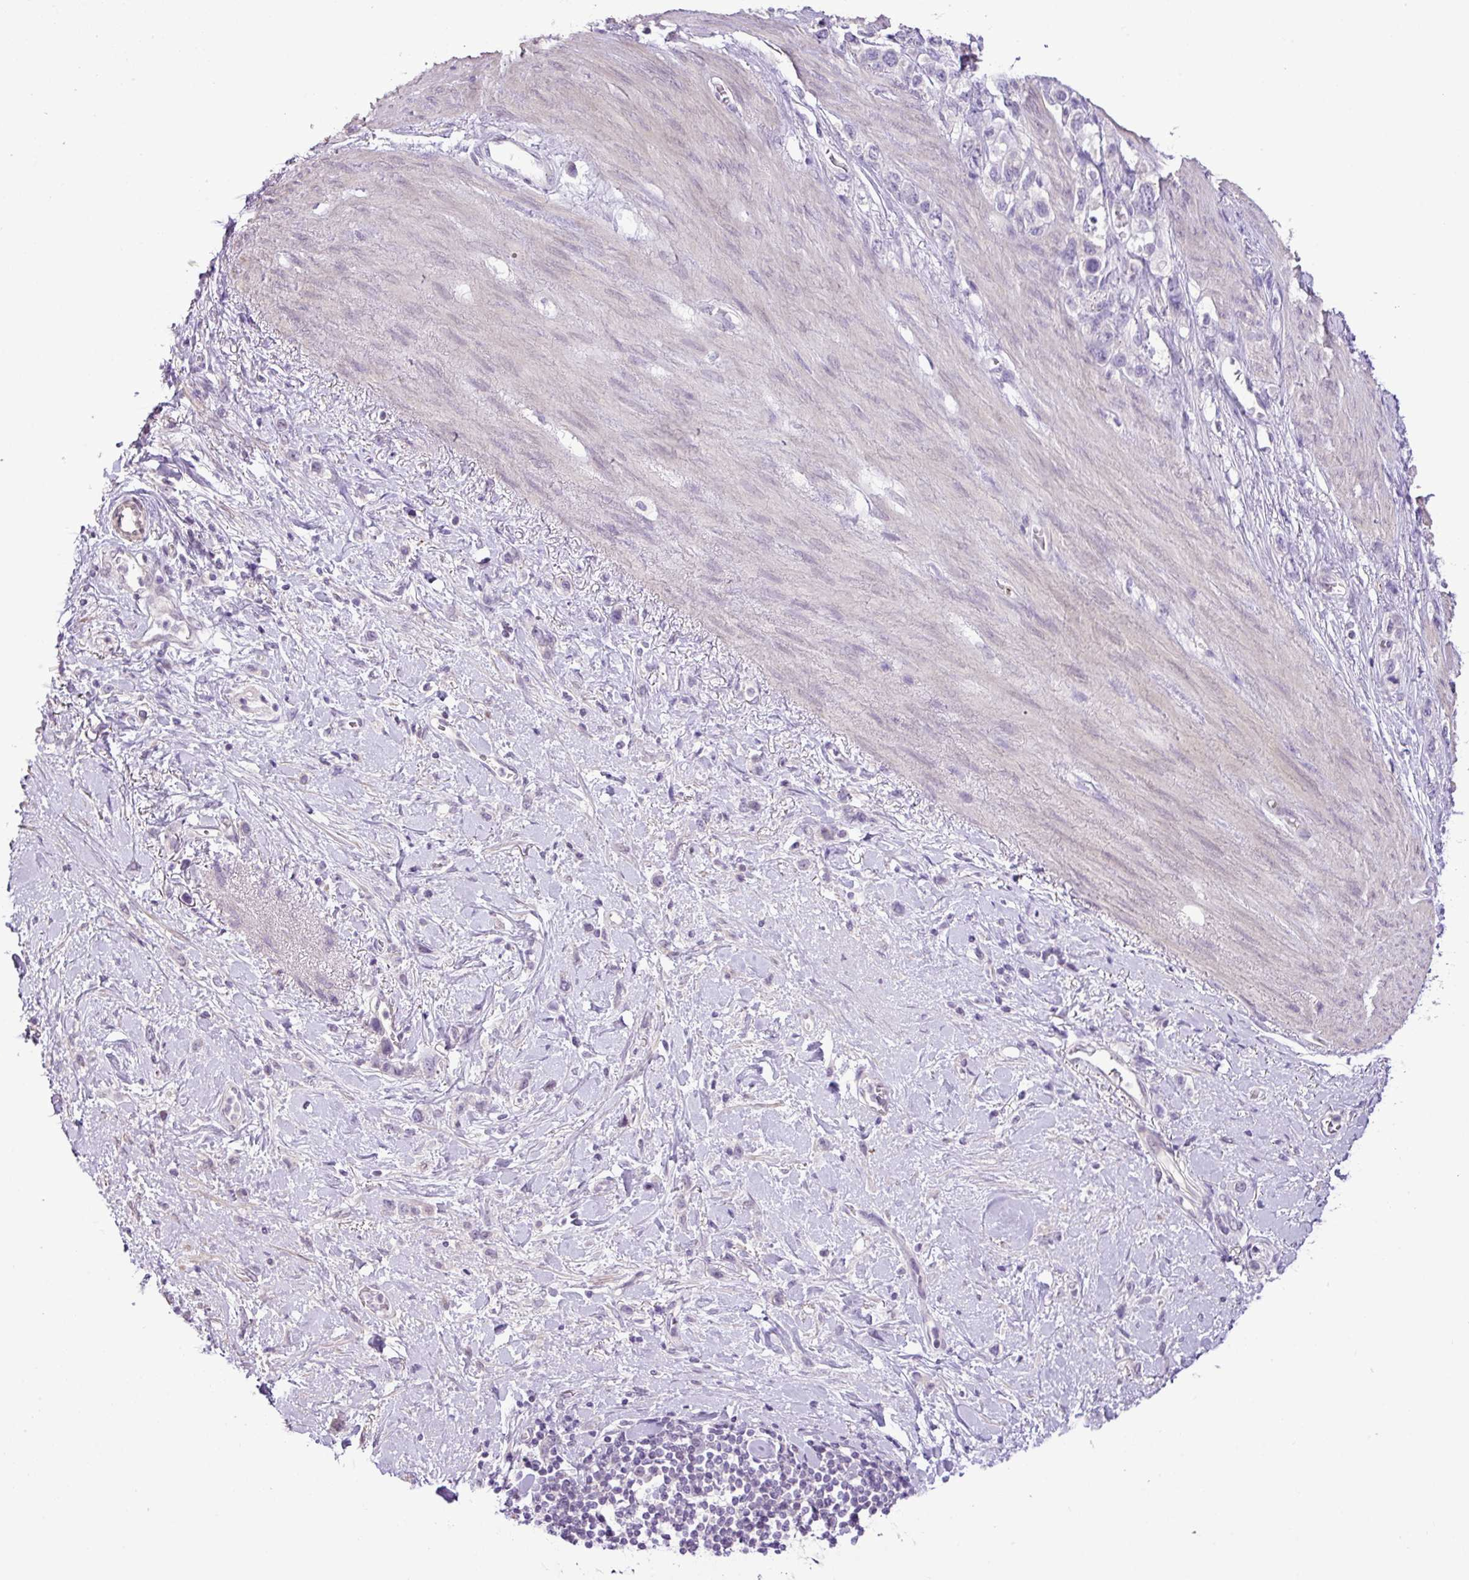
{"staining": {"intensity": "negative", "quantity": "none", "location": "none"}, "tissue": "stomach cancer", "cell_type": "Tumor cells", "image_type": "cancer", "snomed": [{"axis": "morphology", "description": "Adenocarcinoma, NOS"}, {"axis": "topography", "description": "Stomach"}], "caption": "This micrograph is of stomach cancer stained with immunohistochemistry to label a protein in brown with the nuclei are counter-stained blue. There is no staining in tumor cells. (DAB immunohistochemistry with hematoxylin counter stain).", "gene": "DNAJB13", "patient": {"sex": "female", "age": 65}}